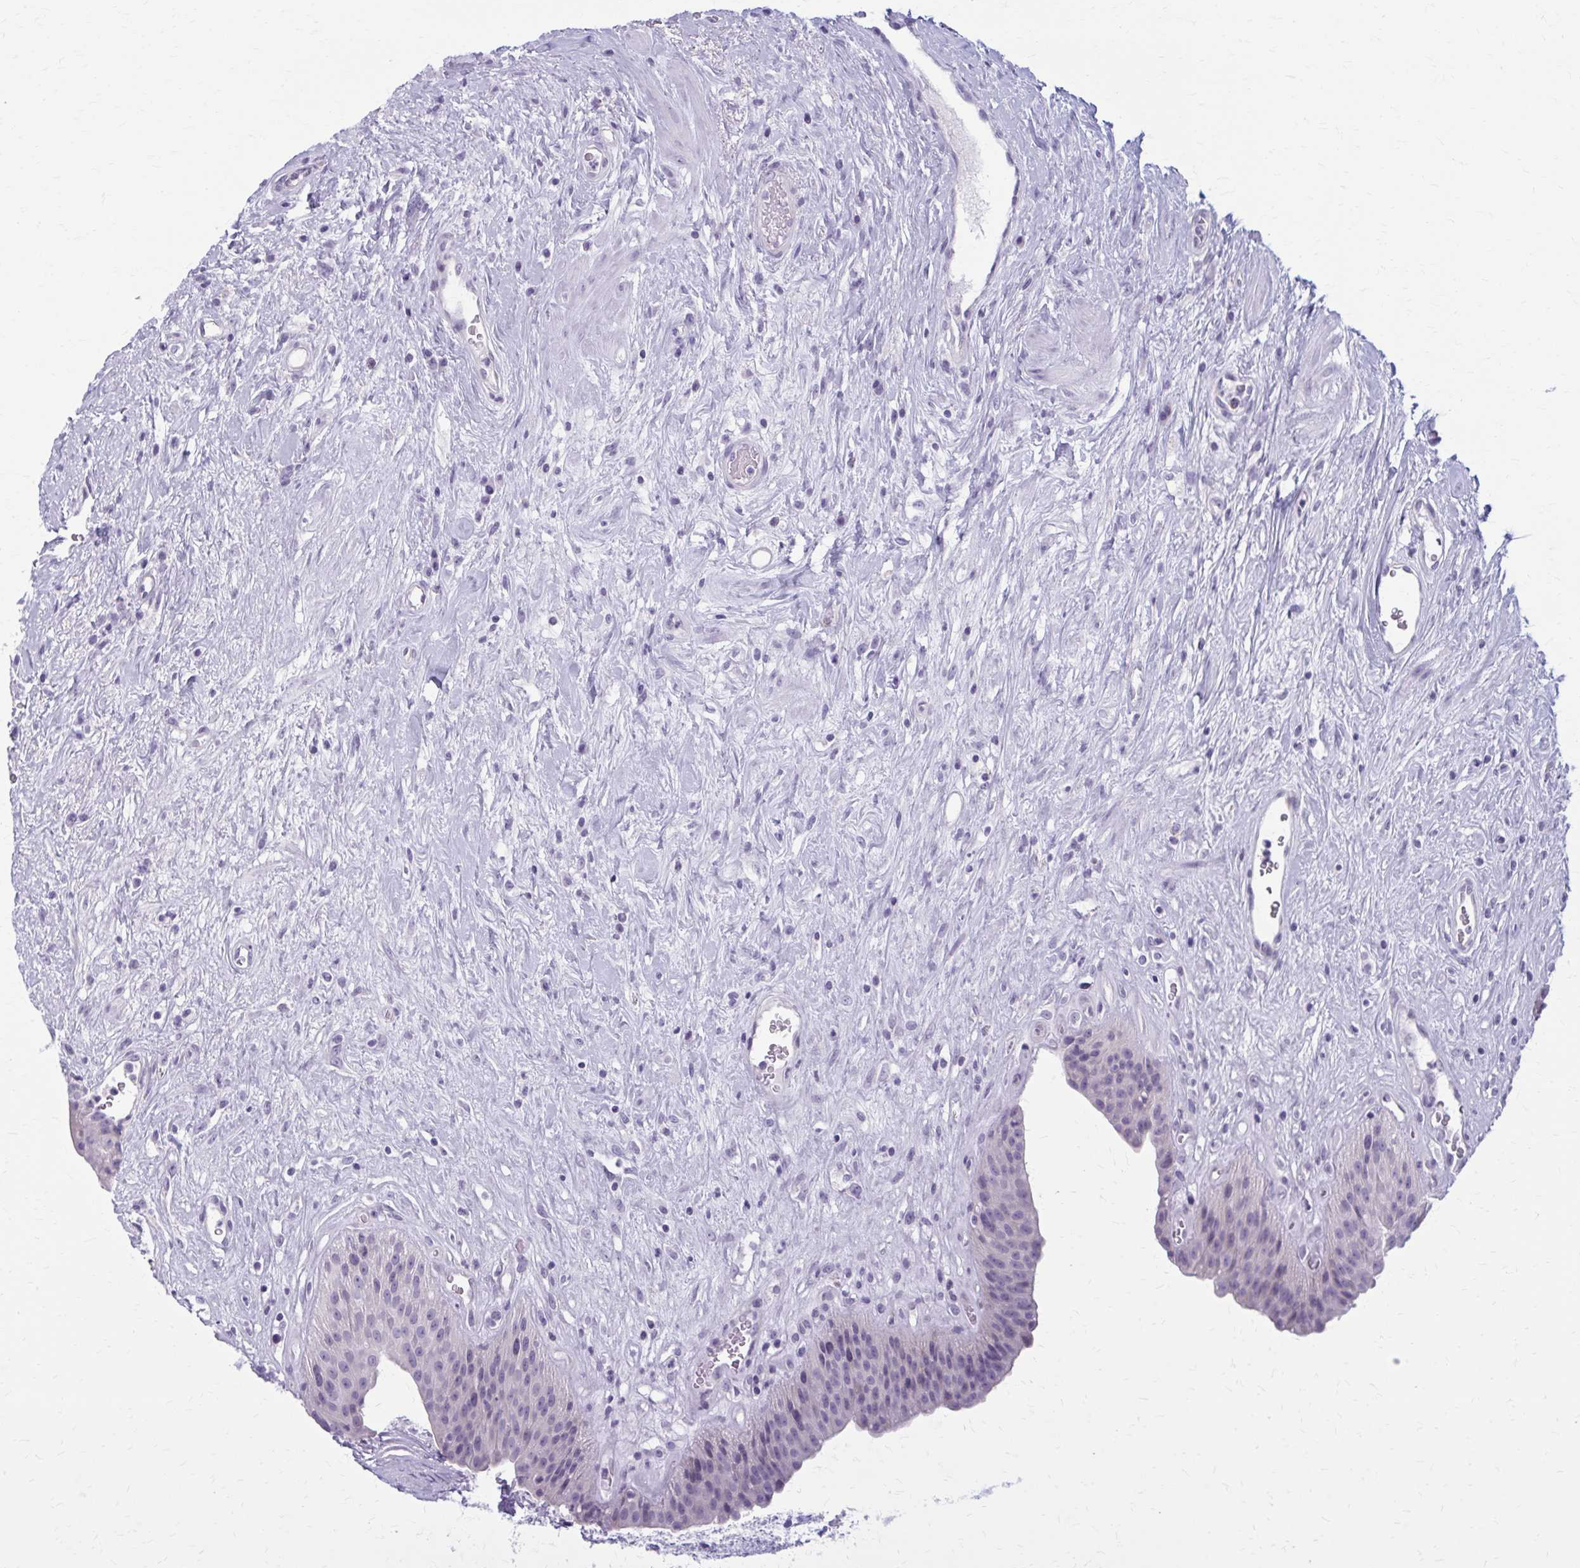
{"staining": {"intensity": "negative", "quantity": "none", "location": "none"}, "tissue": "urinary bladder", "cell_type": "Urothelial cells", "image_type": "normal", "snomed": [{"axis": "morphology", "description": "Normal tissue, NOS"}, {"axis": "topography", "description": "Urinary bladder"}], "caption": "This is an IHC photomicrograph of normal human urinary bladder. There is no positivity in urothelial cells.", "gene": "CASQ2", "patient": {"sex": "female", "age": 56}}